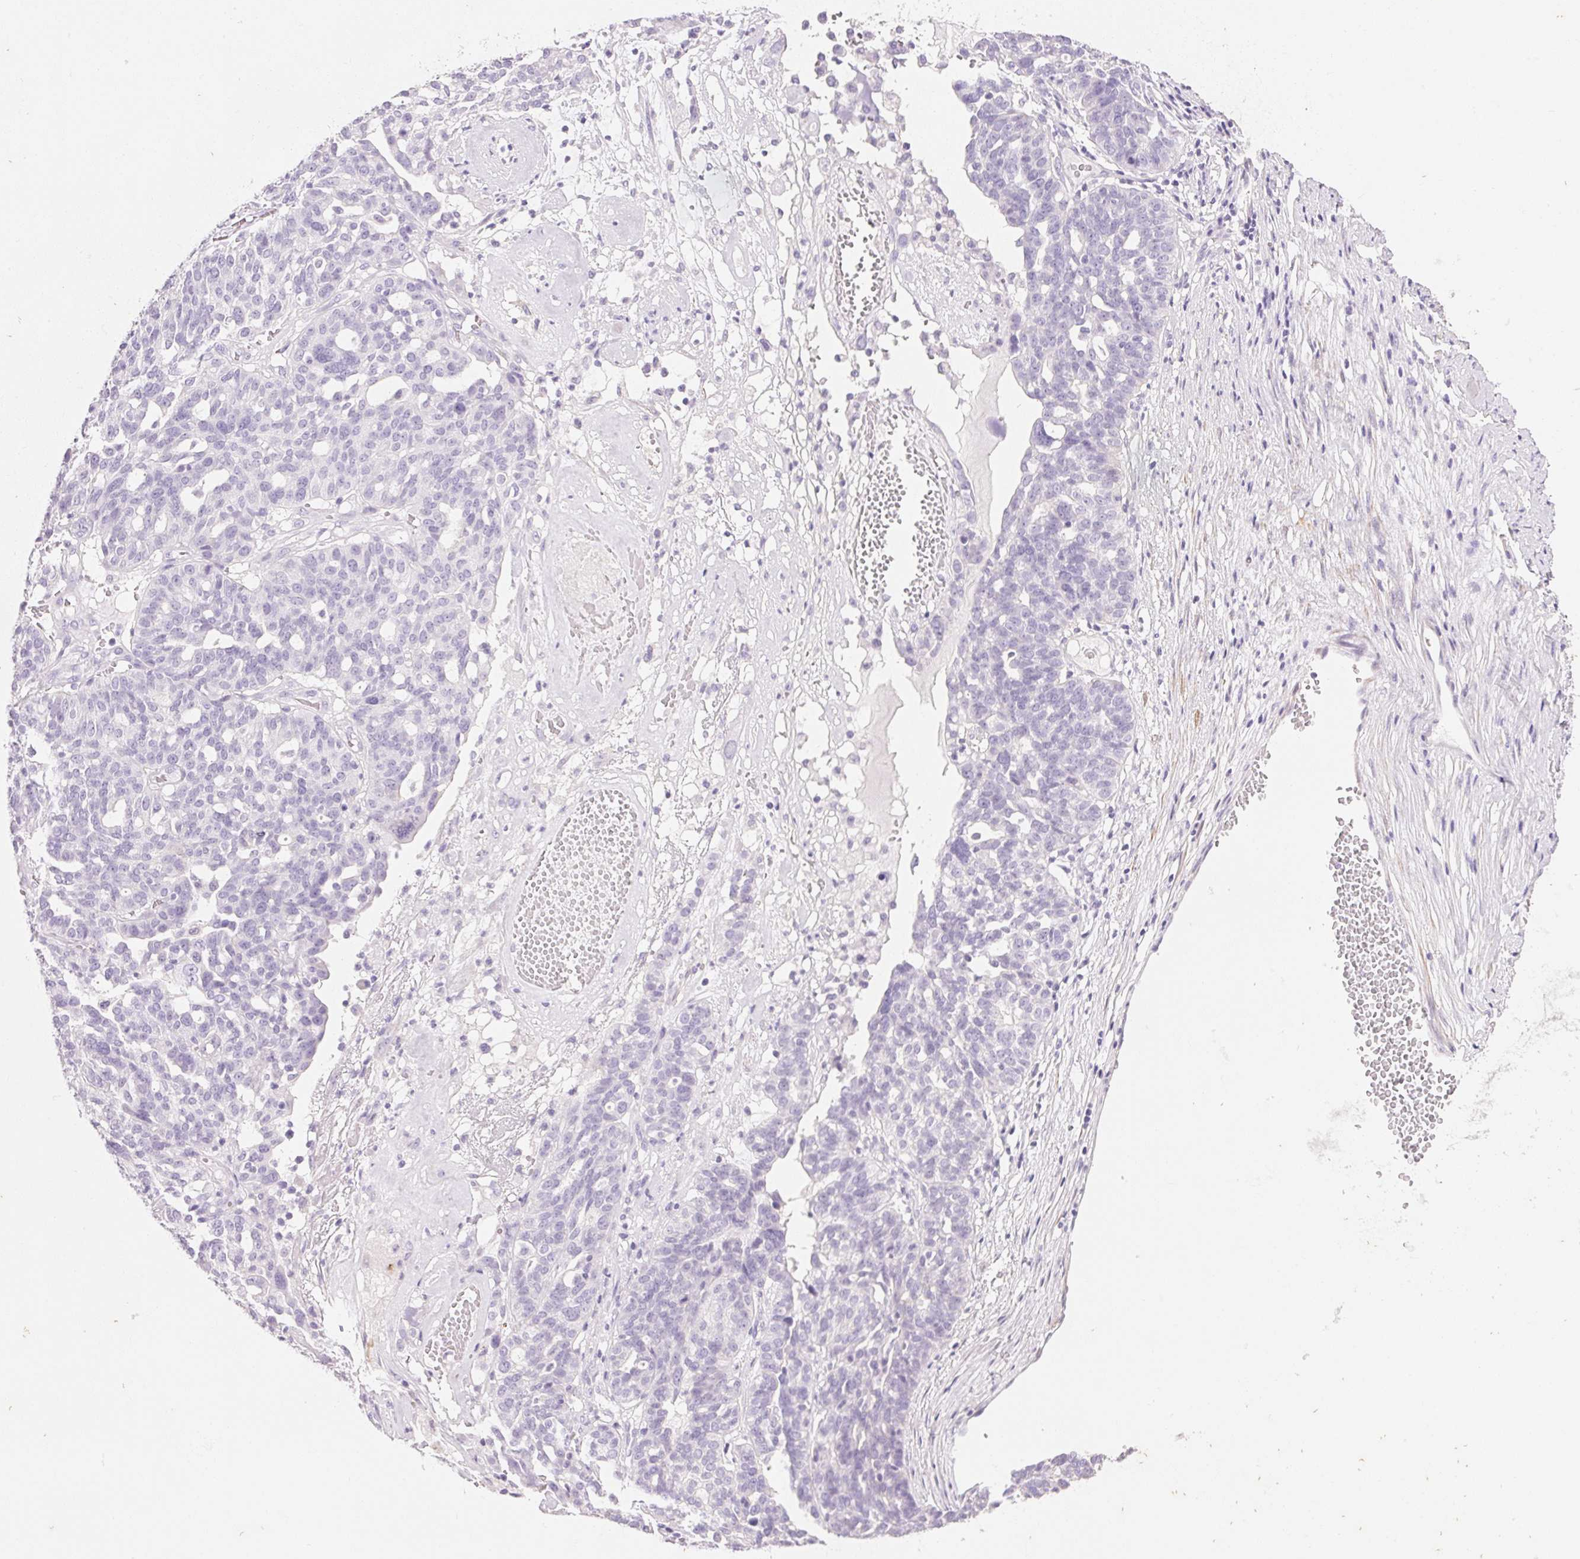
{"staining": {"intensity": "negative", "quantity": "none", "location": "none"}, "tissue": "ovarian cancer", "cell_type": "Tumor cells", "image_type": "cancer", "snomed": [{"axis": "morphology", "description": "Cystadenocarcinoma, serous, NOS"}, {"axis": "topography", "description": "Ovary"}], "caption": "Photomicrograph shows no significant protein positivity in tumor cells of ovarian cancer (serous cystadenocarcinoma).", "gene": "KCNE2", "patient": {"sex": "female", "age": 59}}